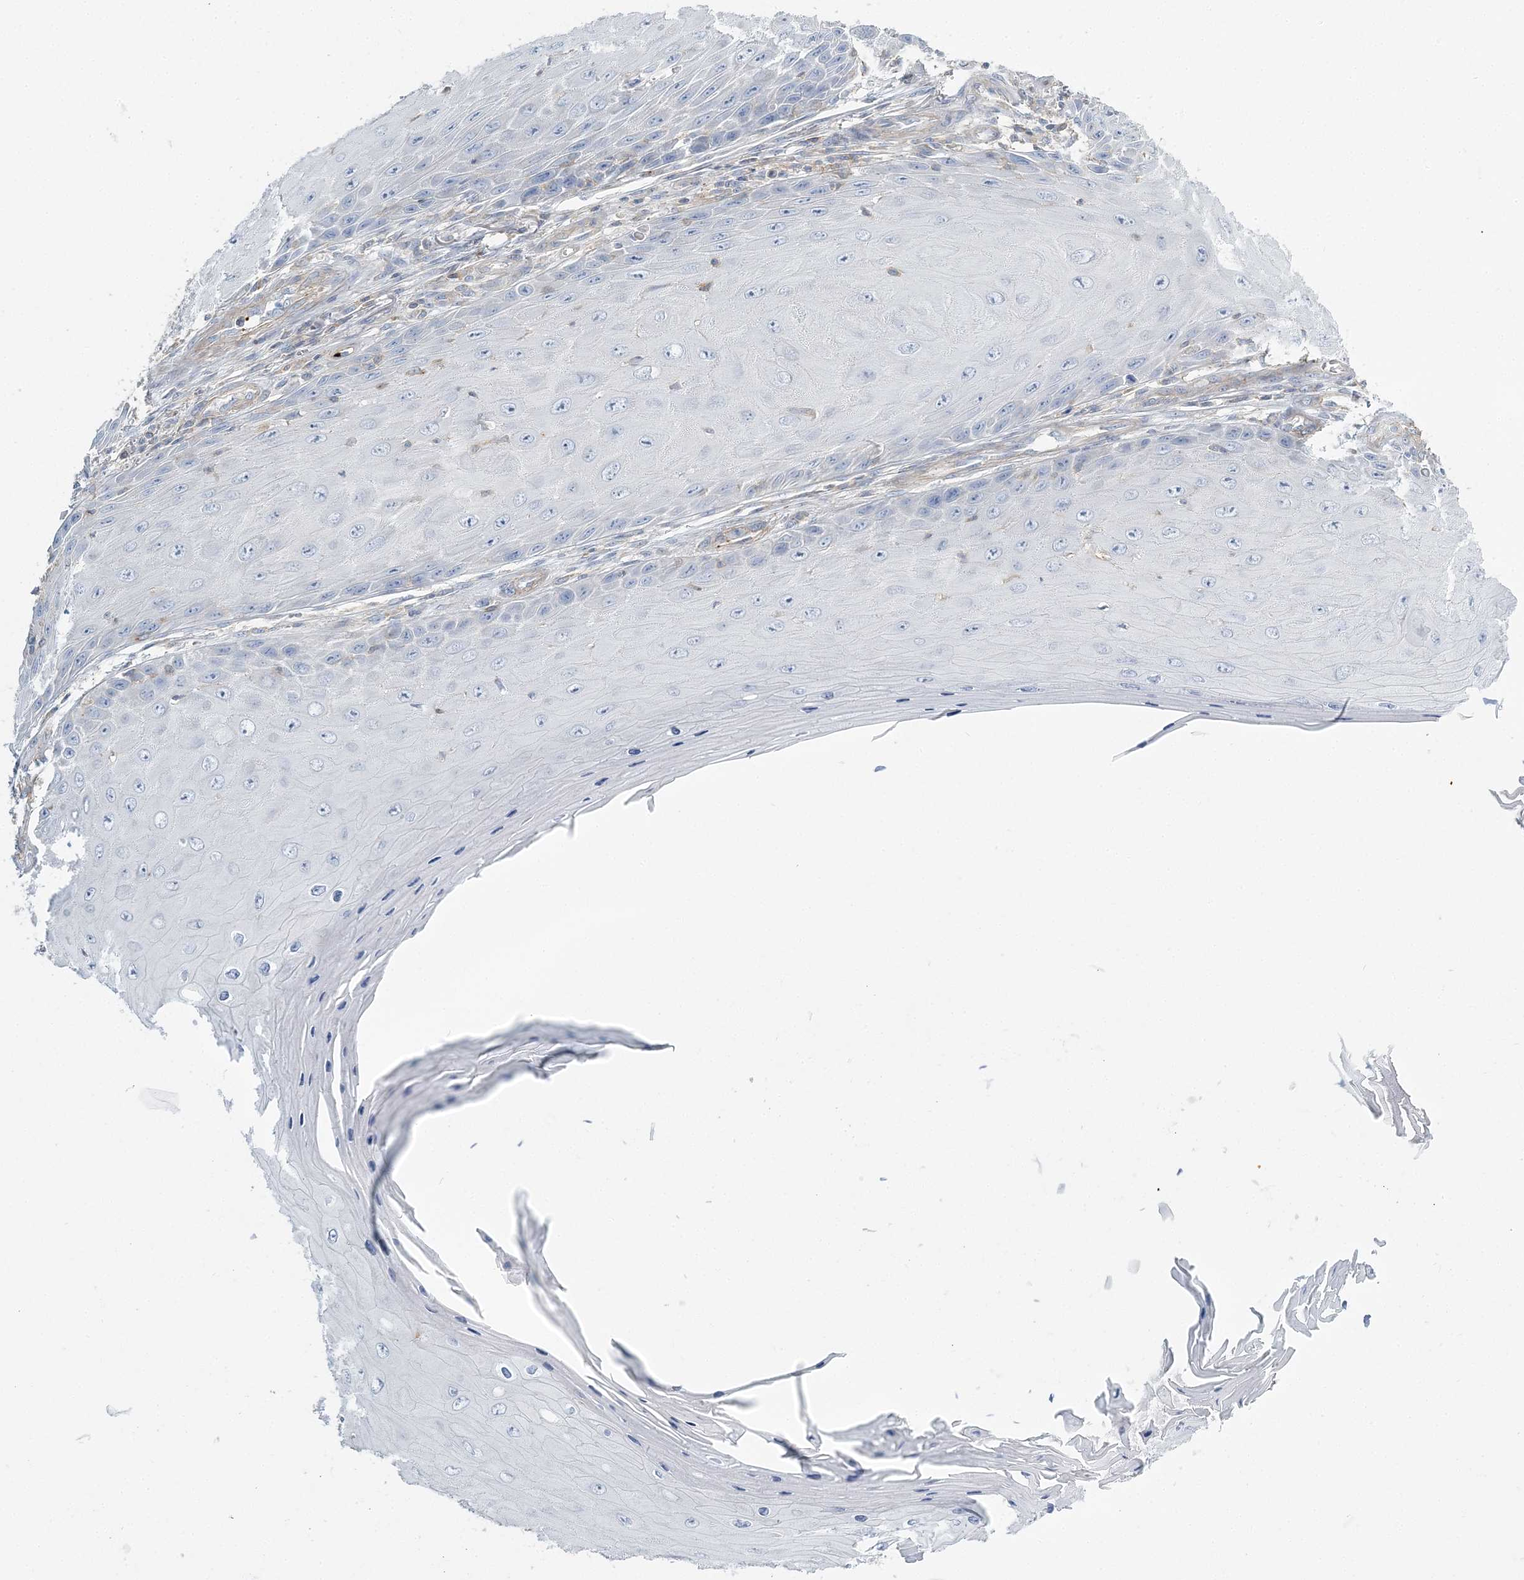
{"staining": {"intensity": "negative", "quantity": "none", "location": "none"}, "tissue": "skin cancer", "cell_type": "Tumor cells", "image_type": "cancer", "snomed": [{"axis": "morphology", "description": "Squamous cell carcinoma, NOS"}, {"axis": "topography", "description": "Skin"}], "caption": "There is no significant staining in tumor cells of skin cancer.", "gene": "CUEDC2", "patient": {"sex": "female", "age": 73}}